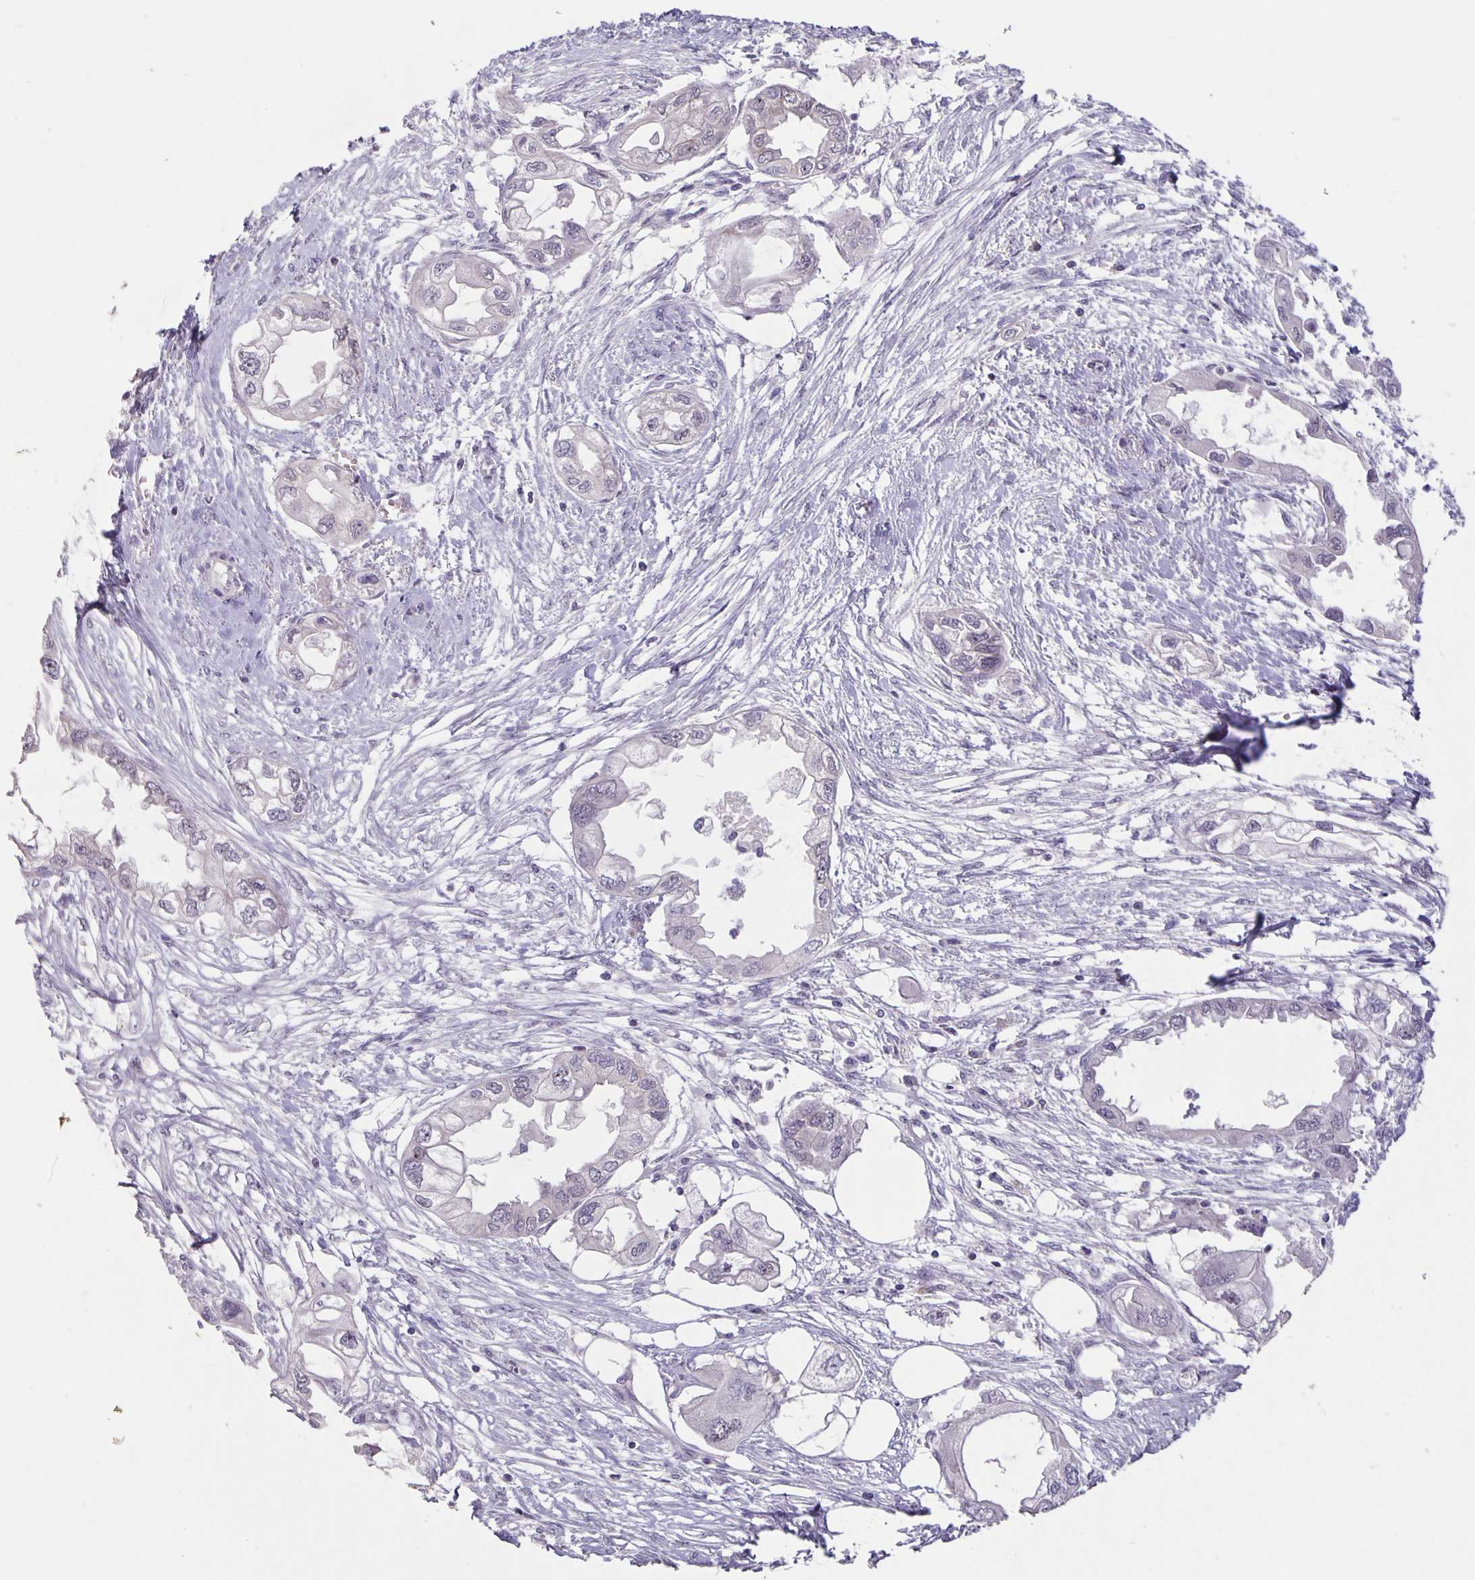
{"staining": {"intensity": "negative", "quantity": "none", "location": "none"}, "tissue": "endometrial cancer", "cell_type": "Tumor cells", "image_type": "cancer", "snomed": [{"axis": "morphology", "description": "Adenocarcinoma, NOS"}, {"axis": "morphology", "description": "Adenocarcinoma, metastatic, NOS"}, {"axis": "topography", "description": "Adipose tissue"}, {"axis": "topography", "description": "Endometrium"}], "caption": "Endometrial cancer (metastatic adenocarcinoma) was stained to show a protein in brown. There is no significant positivity in tumor cells.", "gene": "ARVCF", "patient": {"sex": "female", "age": 67}}